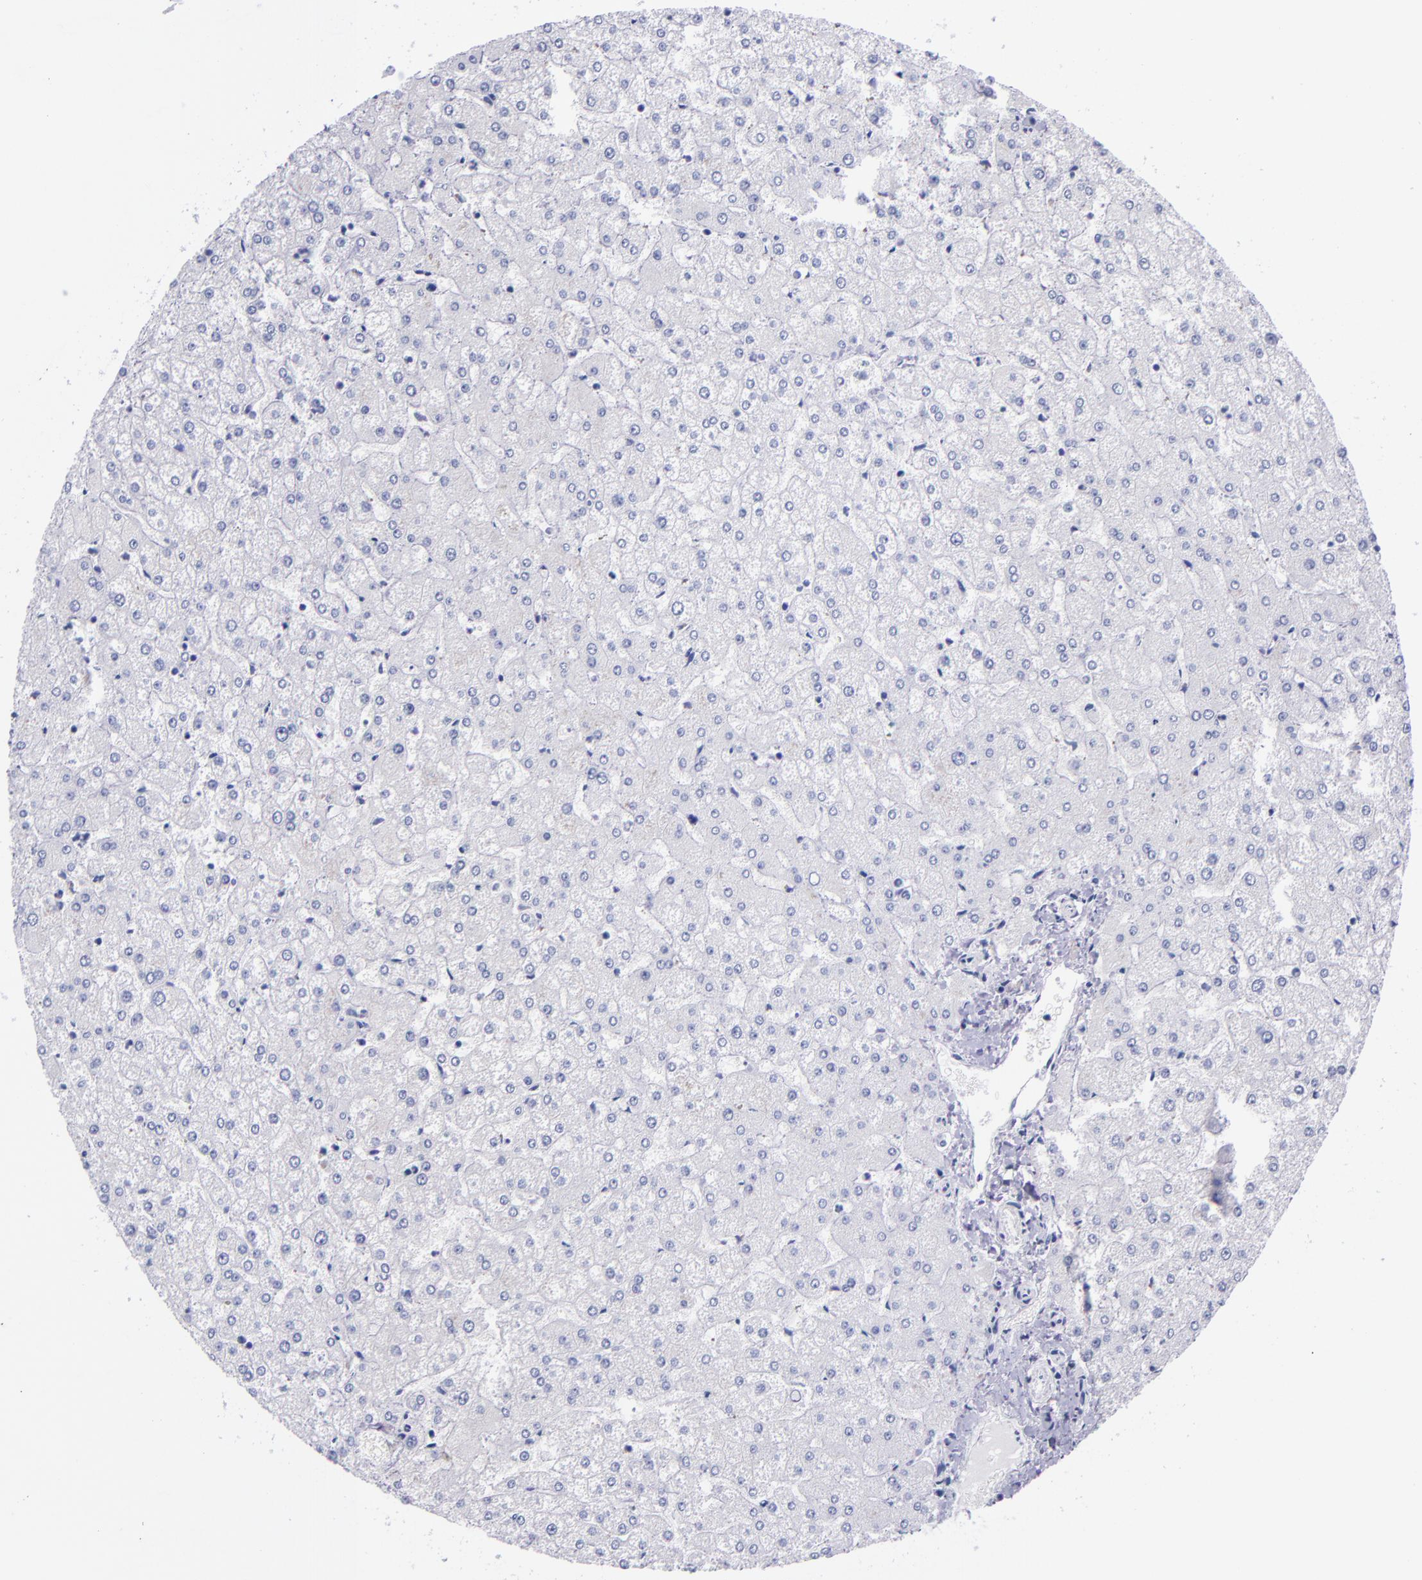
{"staining": {"intensity": "negative", "quantity": "none", "location": "none"}, "tissue": "liver", "cell_type": "Cholangiocytes", "image_type": "normal", "snomed": [{"axis": "morphology", "description": "Normal tissue, NOS"}, {"axis": "topography", "description": "Liver"}], "caption": "This is an IHC photomicrograph of benign human liver. There is no expression in cholangiocytes.", "gene": "SV2A", "patient": {"sex": "female", "age": 32}}